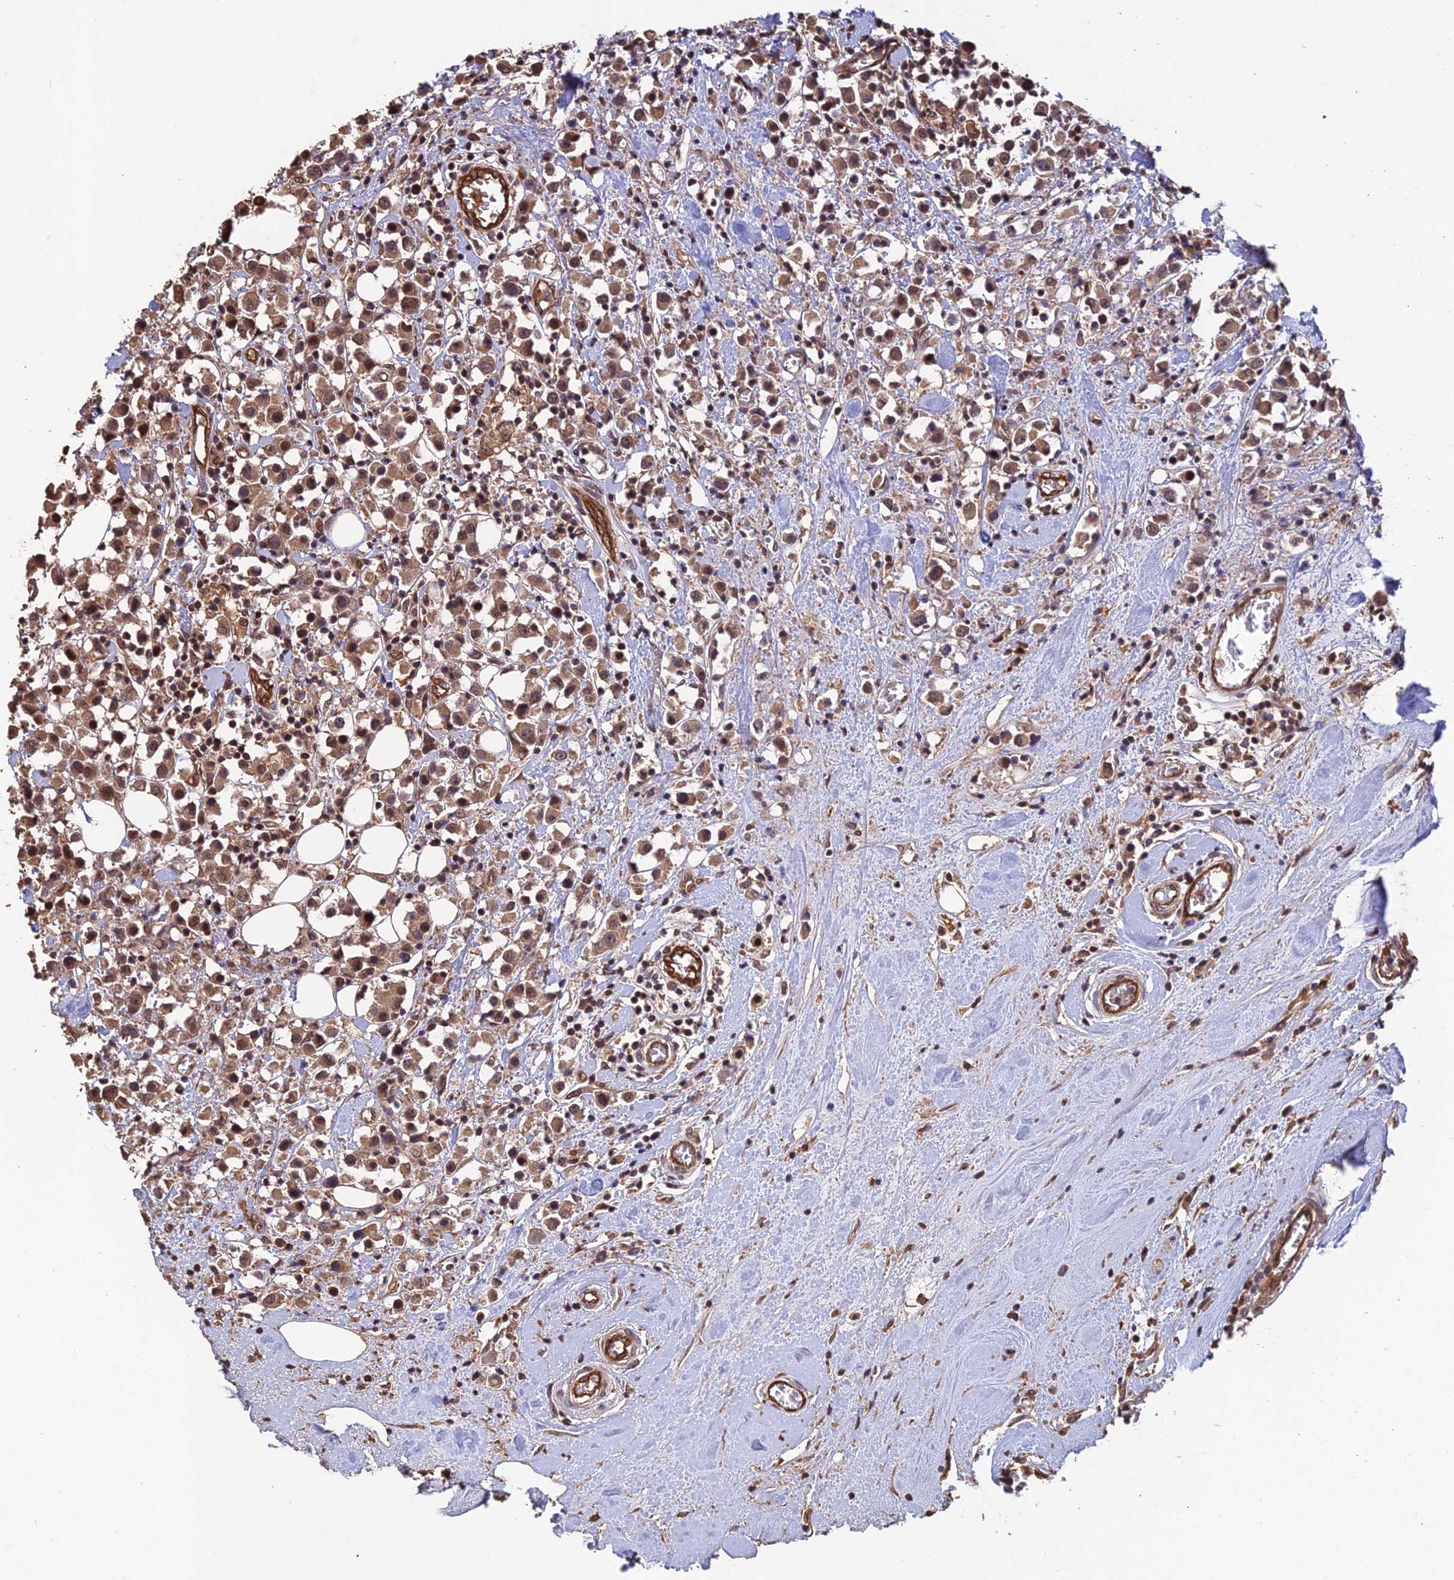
{"staining": {"intensity": "moderate", "quantity": ">75%", "location": "cytoplasmic/membranous,nuclear"}, "tissue": "breast cancer", "cell_type": "Tumor cells", "image_type": "cancer", "snomed": [{"axis": "morphology", "description": "Duct carcinoma"}, {"axis": "topography", "description": "Breast"}], "caption": "Immunohistochemistry histopathology image of infiltrating ductal carcinoma (breast) stained for a protein (brown), which reveals medium levels of moderate cytoplasmic/membranous and nuclear staining in about >75% of tumor cells.", "gene": "RALGAPA2", "patient": {"sex": "female", "age": 61}}